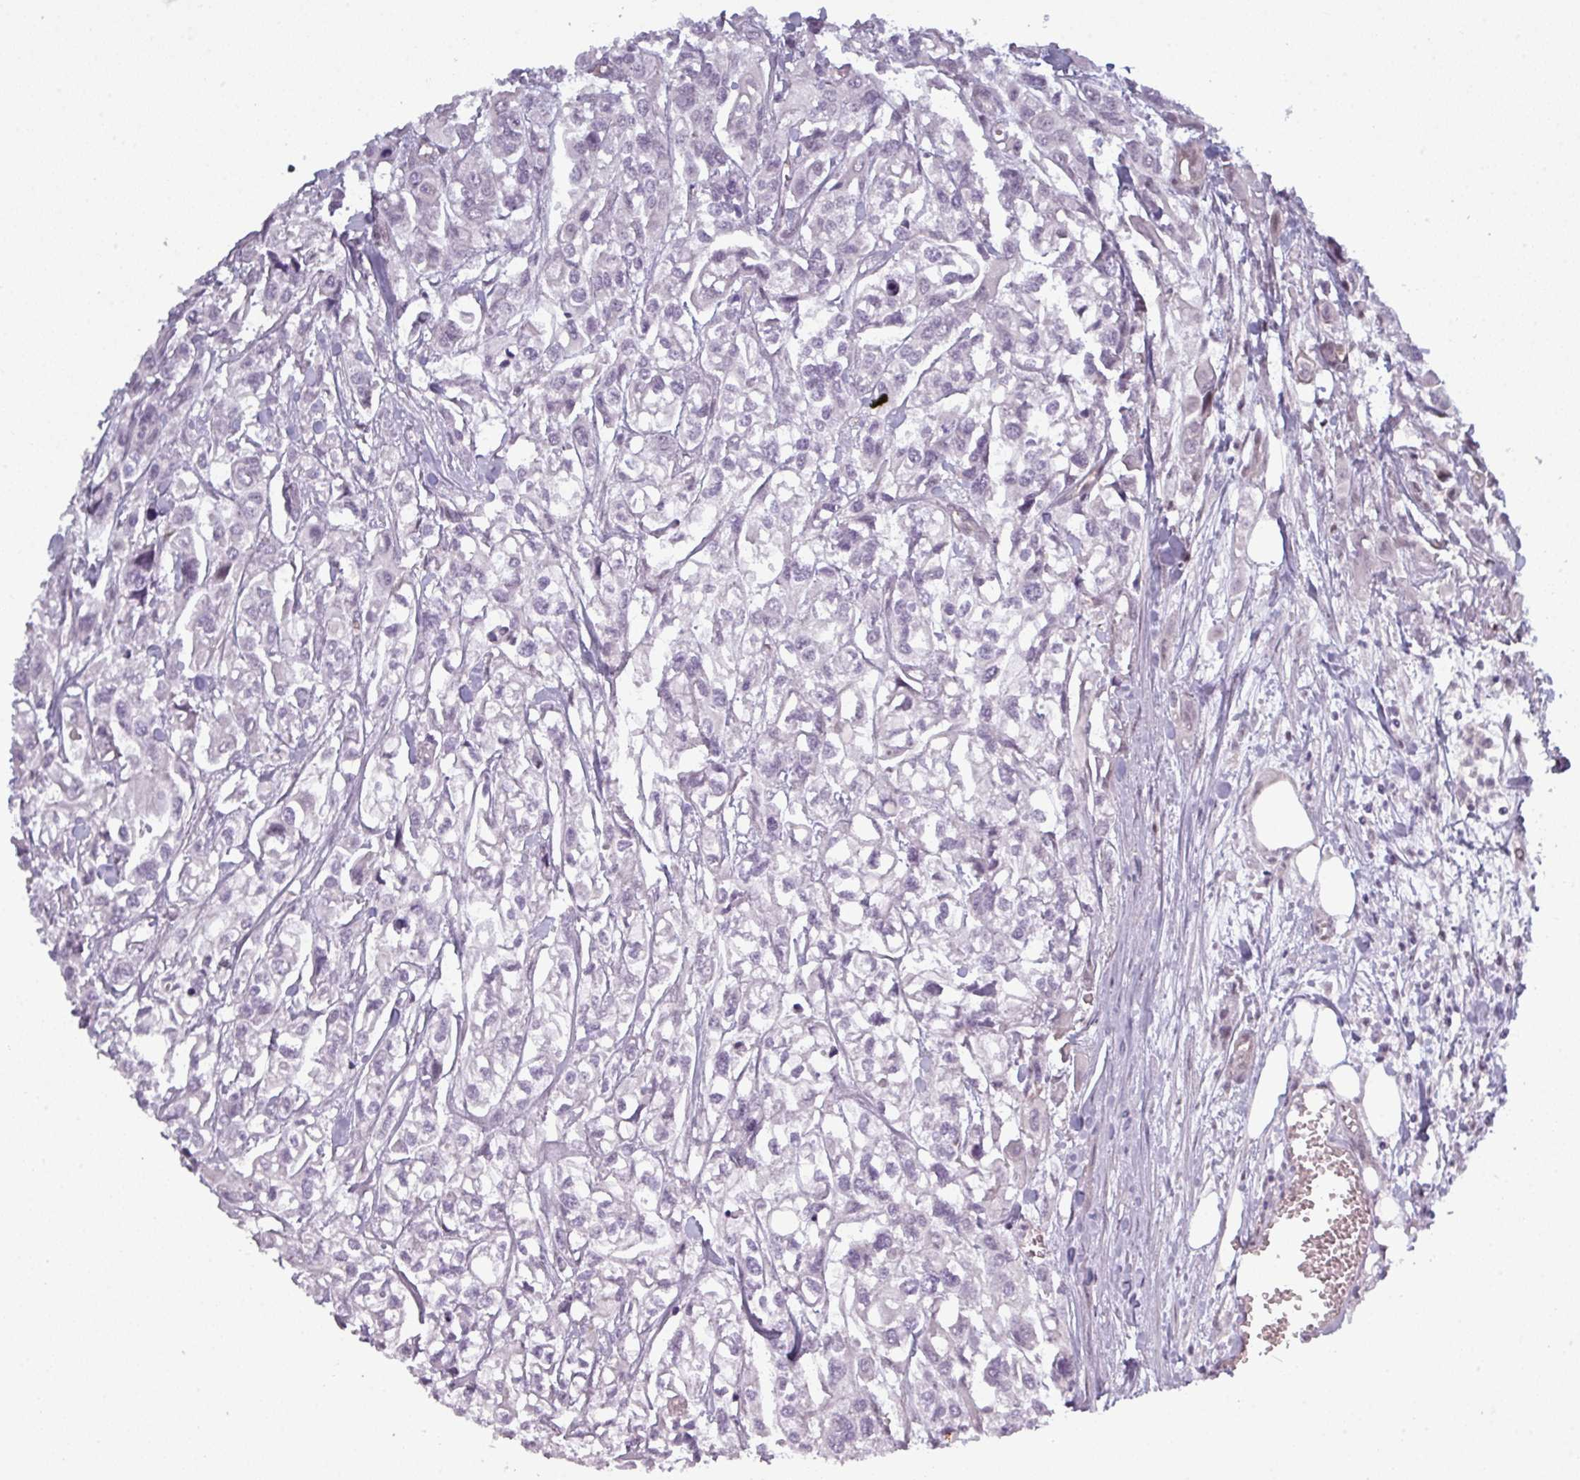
{"staining": {"intensity": "negative", "quantity": "none", "location": "none"}, "tissue": "urothelial cancer", "cell_type": "Tumor cells", "image_type": "cancer", "snomed": [{"axis": "morphology", "description": "Urothelial carcinoma, High grade"}, {"axis": "topography", "description": "Urinary bladder"}], "caption": "DAB (3,3'-diaminobenzidine) immunohistochemical staining of high-grade urothelial carcinoma demonstrates no significant positivity in tumor cells. (Immunohistochemistry, brightfield microscopy, high magnification).", "gene": "PRAMEF12", "patient": {"sex": "male", "age": 67}}